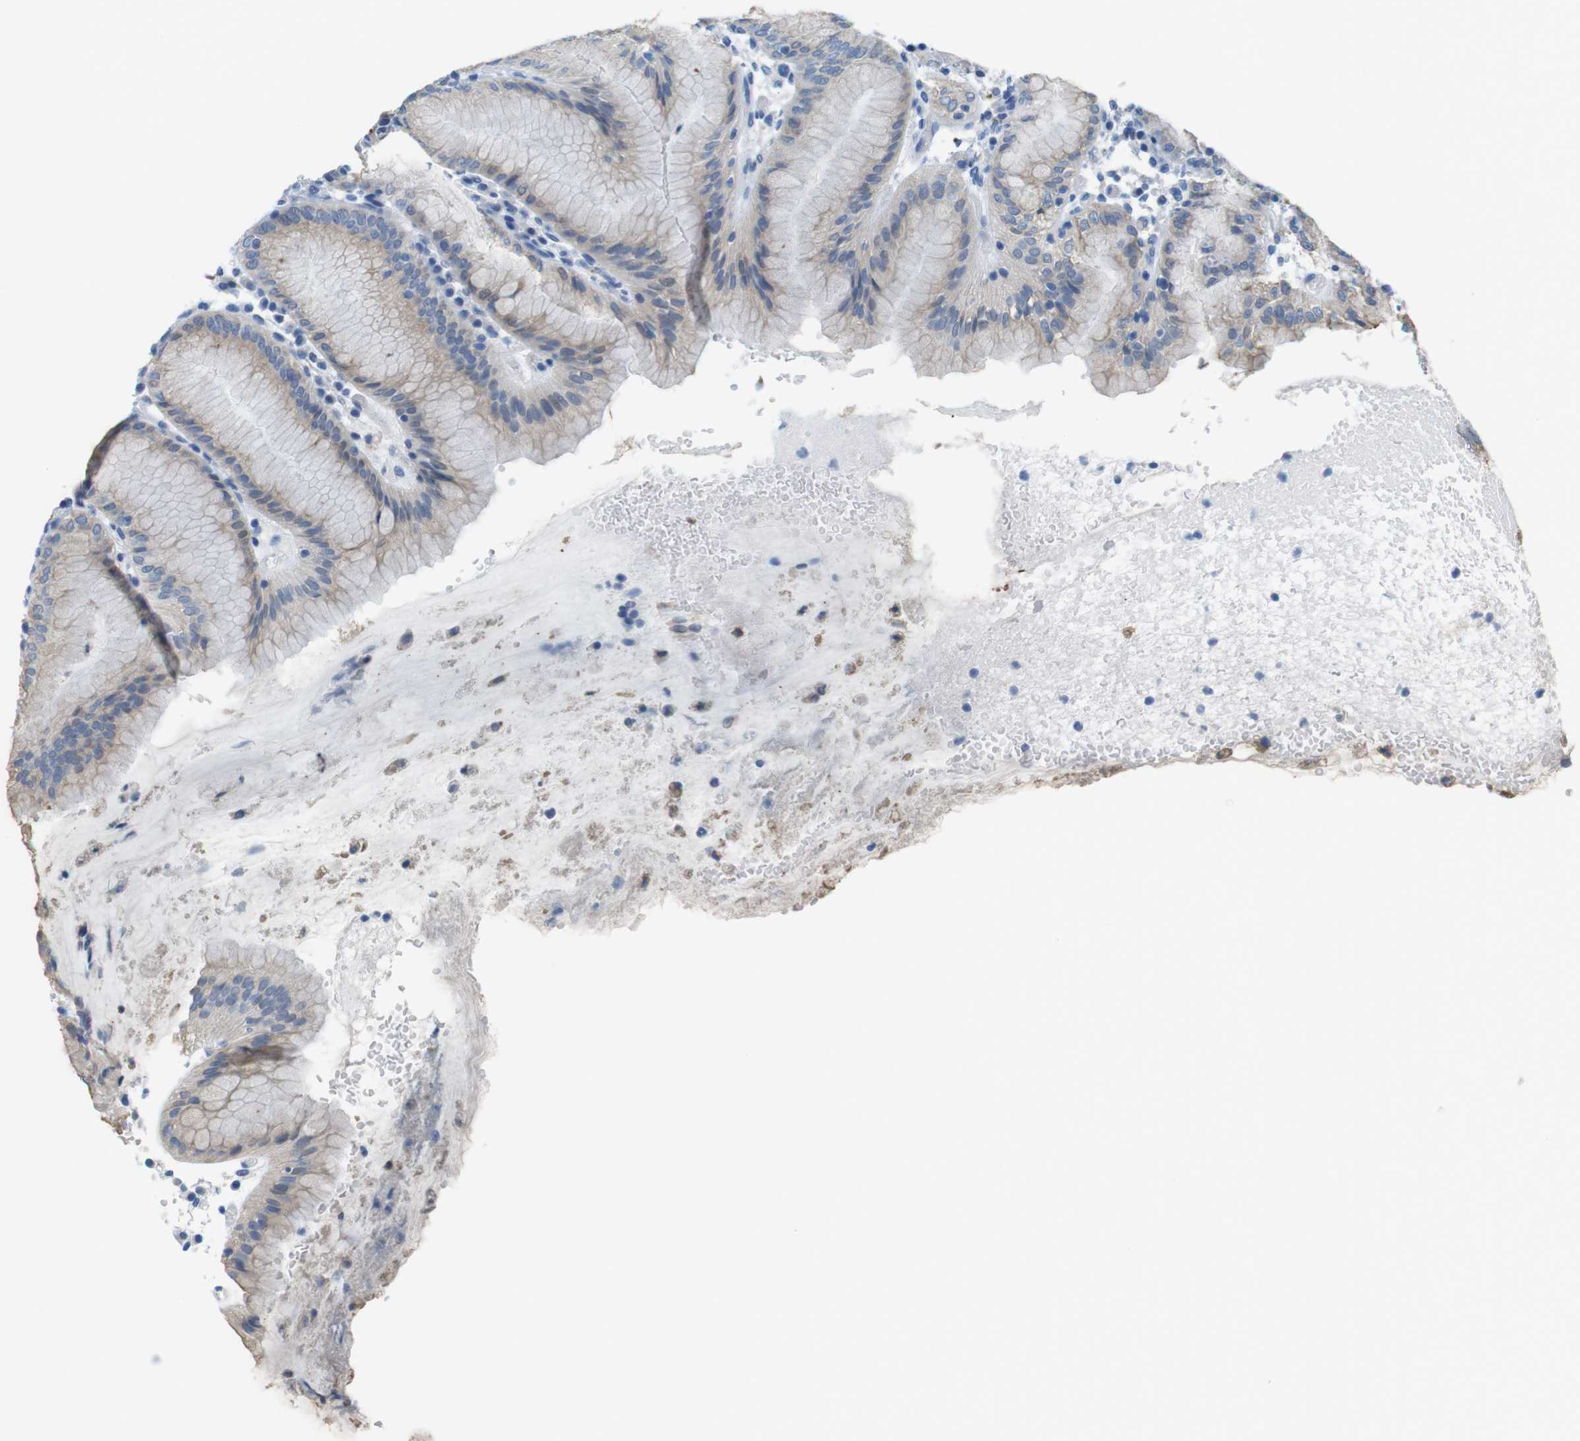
{"staining": {"intensity": "moderate", "quantity": "<25%", "location": "cytoplasmic/membranous"}, "tissue": "stomach", "cell_type": "Glandular cells", "image_type": "normal", "snomed": [{"axis": "morphology", "description": "Normal tissue, NOS"}, {"axis": "topography", "description": "Stomach"}, {"axis": "topography", "description": "Stomach, lower"}], "caption": "The image exhibits staining of benign stomach, revealing moderate cytoplasmic/membranous protein positivity (brown color) within glandular cells.", "gene": "YIPF1", "patient": {"sex": "female", "age": 75}}